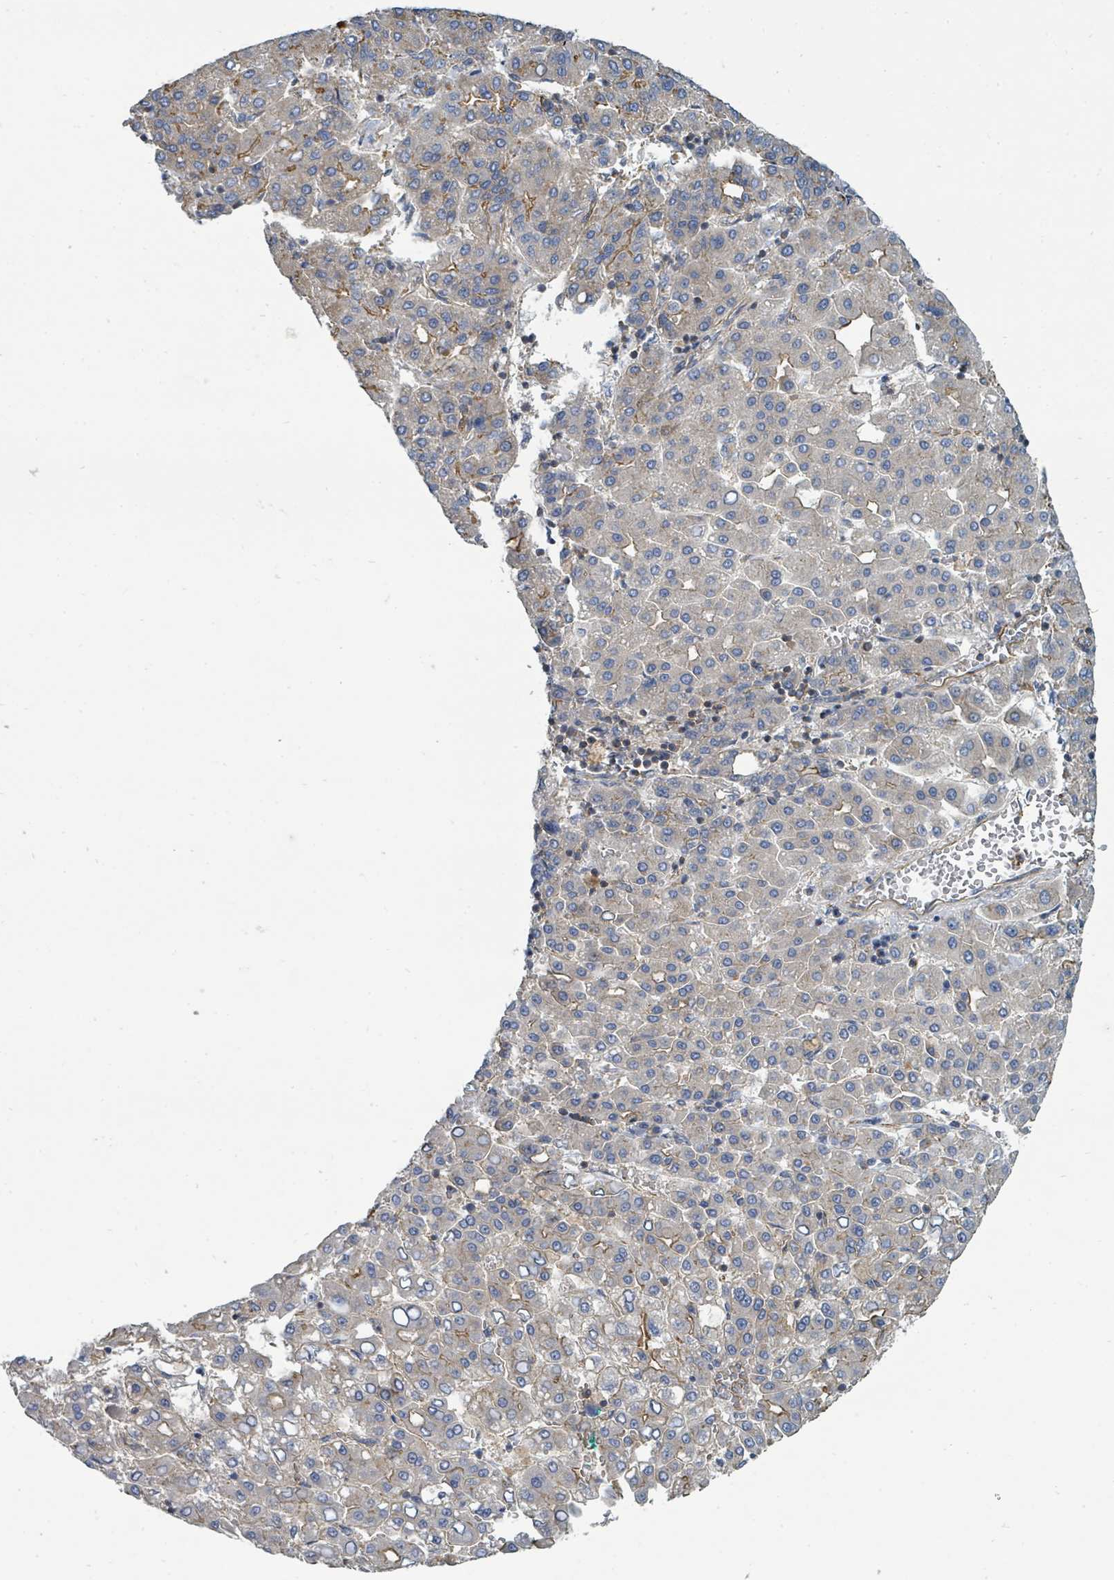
{"staining": {"intensity": "negative", "quantity": "none", "location": "none"}, "tissue": "liver cancer", "cell_type": "Tumor cells", "image_type": "cancer", "snomed": [{"axis": "morphology", "description": "Carcinoma, Hepatocellular, NOS"}, {"axis": "topography", "description": "Liver"}], "caption": "Tumor cells are negative for brown protein staining in hepatocellular carcinoma (liver). The staining is performed using DAB (3,3'-diaminobenzidine) brown chromogen with nuclei counter-stained in using hematoxylin.", "gene": "BOLA2B", "patient": {"sex": "male", "age": 65}}